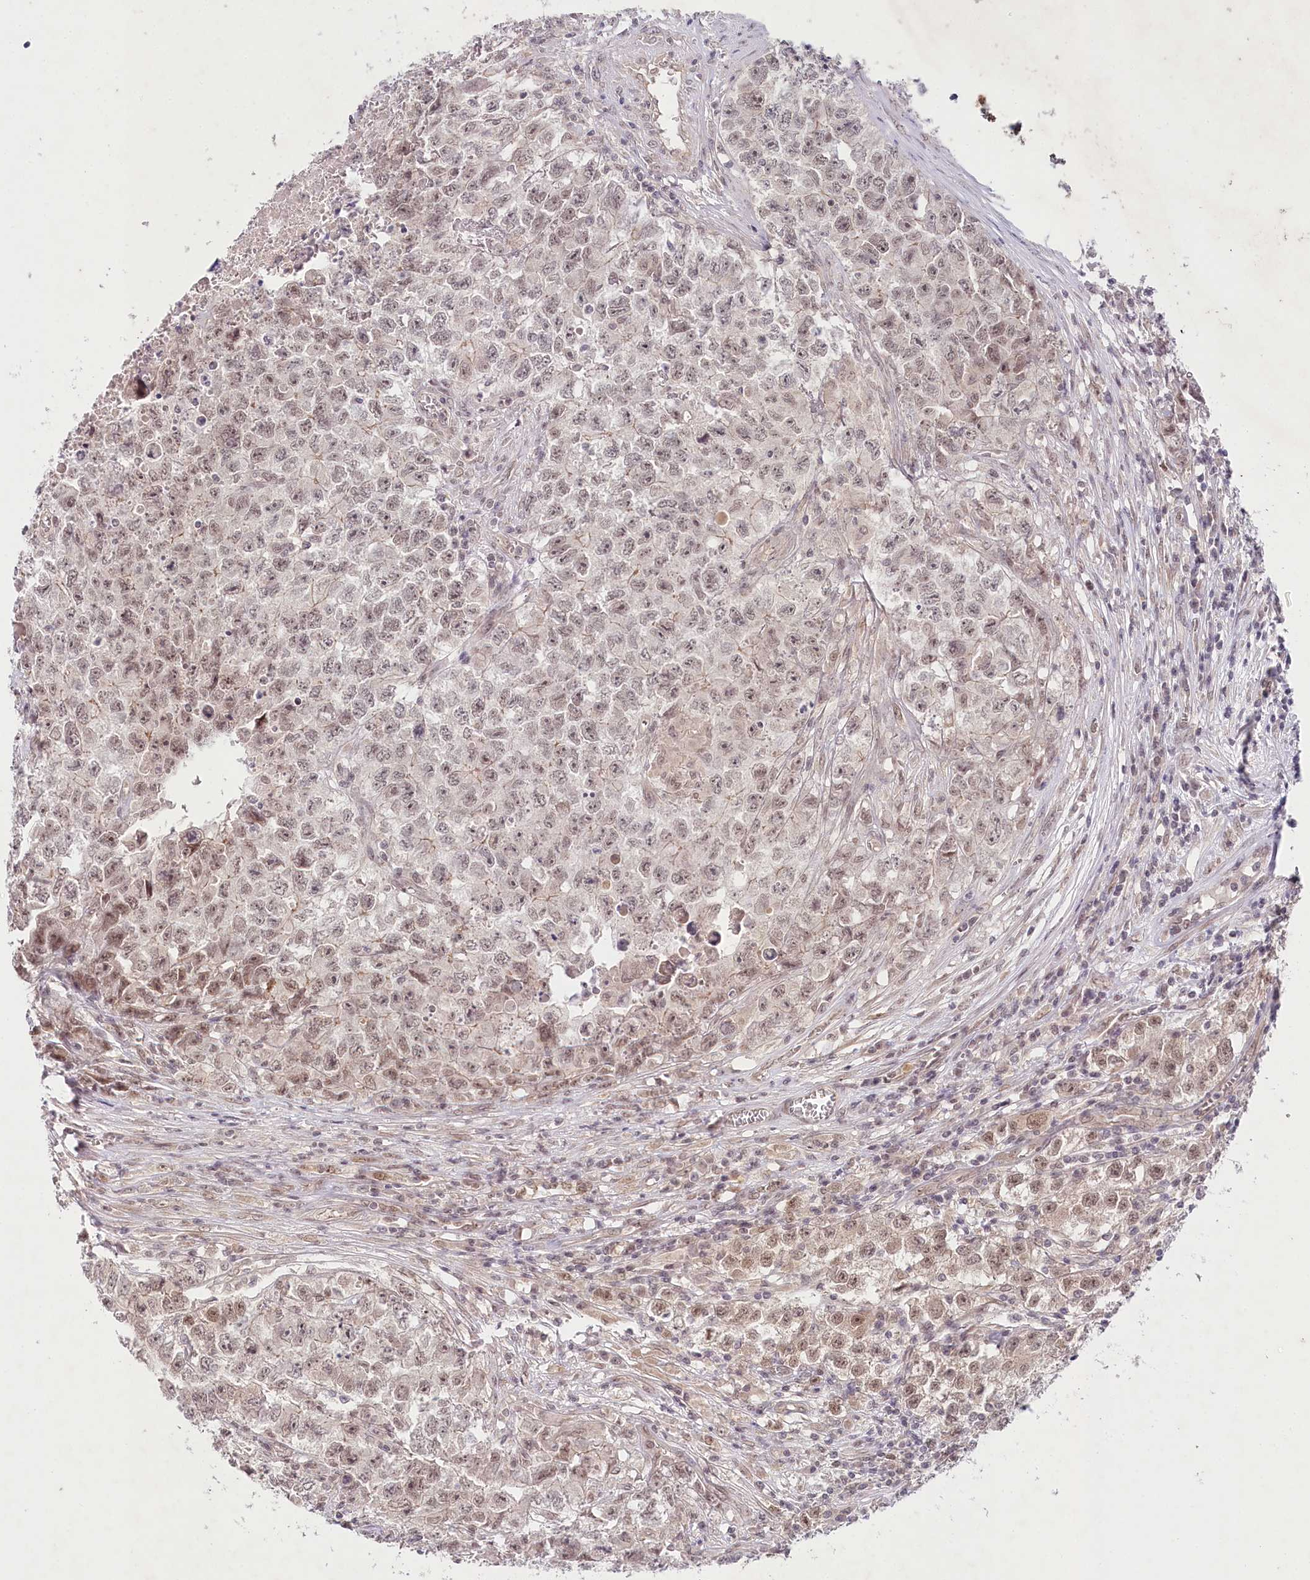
{"staining": {"intensity": "weak", "quantity": "25%-75%", "location": "nuclear"}, "tissue": "testis cancer", "cell_type": "Tumor cells", "image_type": "cancer", "snomed": [{"axis": "morphology", "description": "Seminoma, NOS"}, {"axis": "morphology", "description": "Carcinoma, Embryonal, NOS"}, {"axis": "topography", "description": "Testis"}], "caption": "The micrograph demonstrates staining of testis seminoma, revealing weak nuclear protein expression (brown color) within tumor cells.", "gene": "AMTN", "patient": {"sex": "male", "age": 43}}